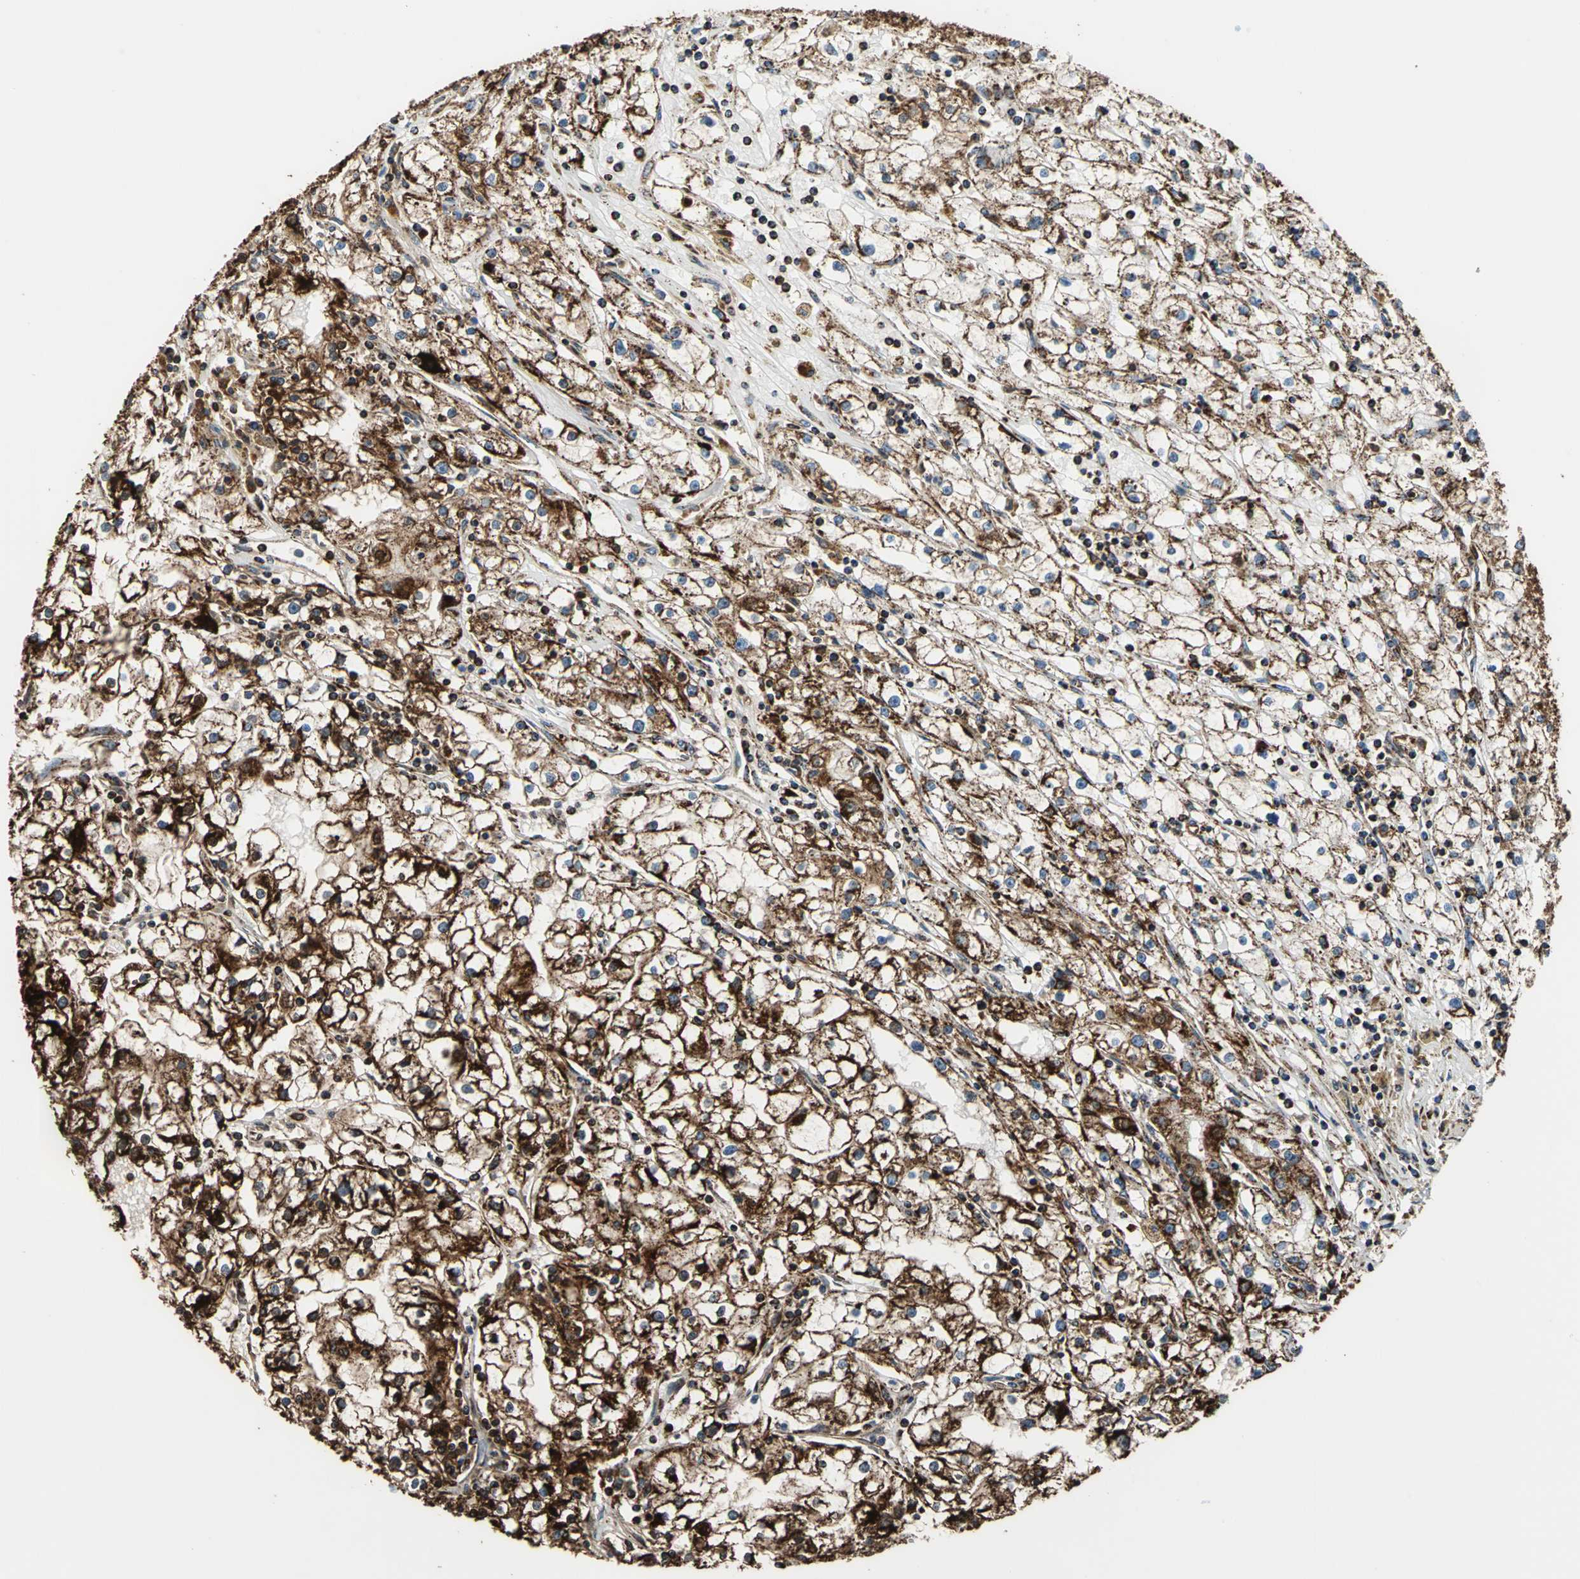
{"staining": {"intensity": "strong", "quantity": ">75%", "location": "cytoplasmic/membranous"}, "tissue": "renal cancer", "cell_type": "Tumor cells", "image_type": "cancer", "snomed": [{"axis": "morphology", "description": "Adenocarcinoma, NOS"}, {"axis": "topography", "description": "Kidney"}], "caption": "Tumor cells reveal strong cytoplasmic/membranous staining in approximately >75% of cells in renal cancer (adenocarcinoma).", "gene": "ECH1", "patient": {"sex": "male", "age": 56}}